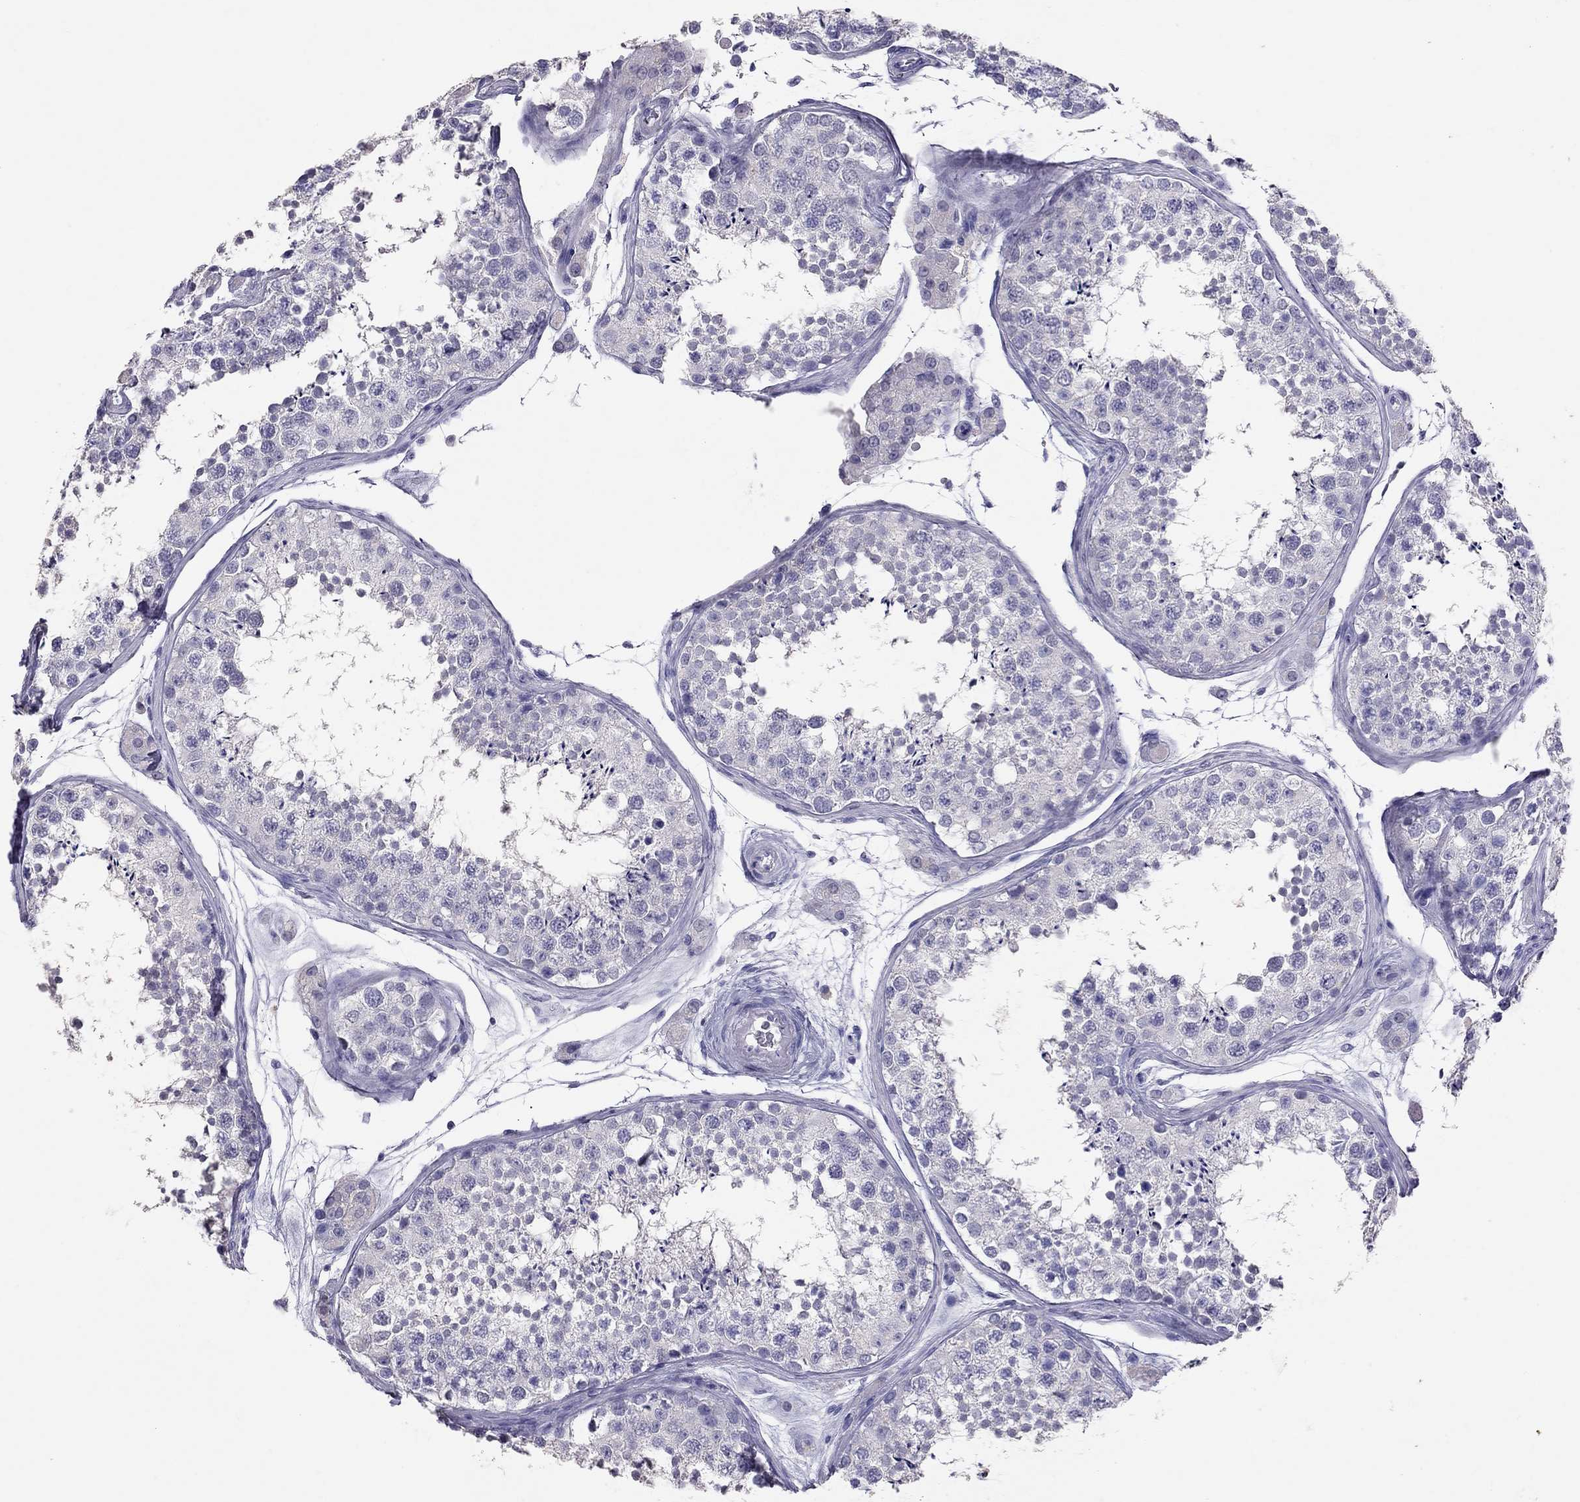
{"staining": {"intensity": "negative", "quantity": "none", "location": "none"}, "tissue": "testis", "cell_type": "Cells in seminiferous ducts", "image_type": "normal", "snomed": [{"axis": "morphology", "description": "Normal tissue, NOS"}, {"axis": "topography", "description": "Testis"}], "caption": "High power microscopy photomicrograph of an immunohistochemistry histopathology image of unremarkable testis, revealing no significant staining in cells in seminiferous ducts.", "gene": "PSMB11", "patient": {"sex": "male", "age": 41}}